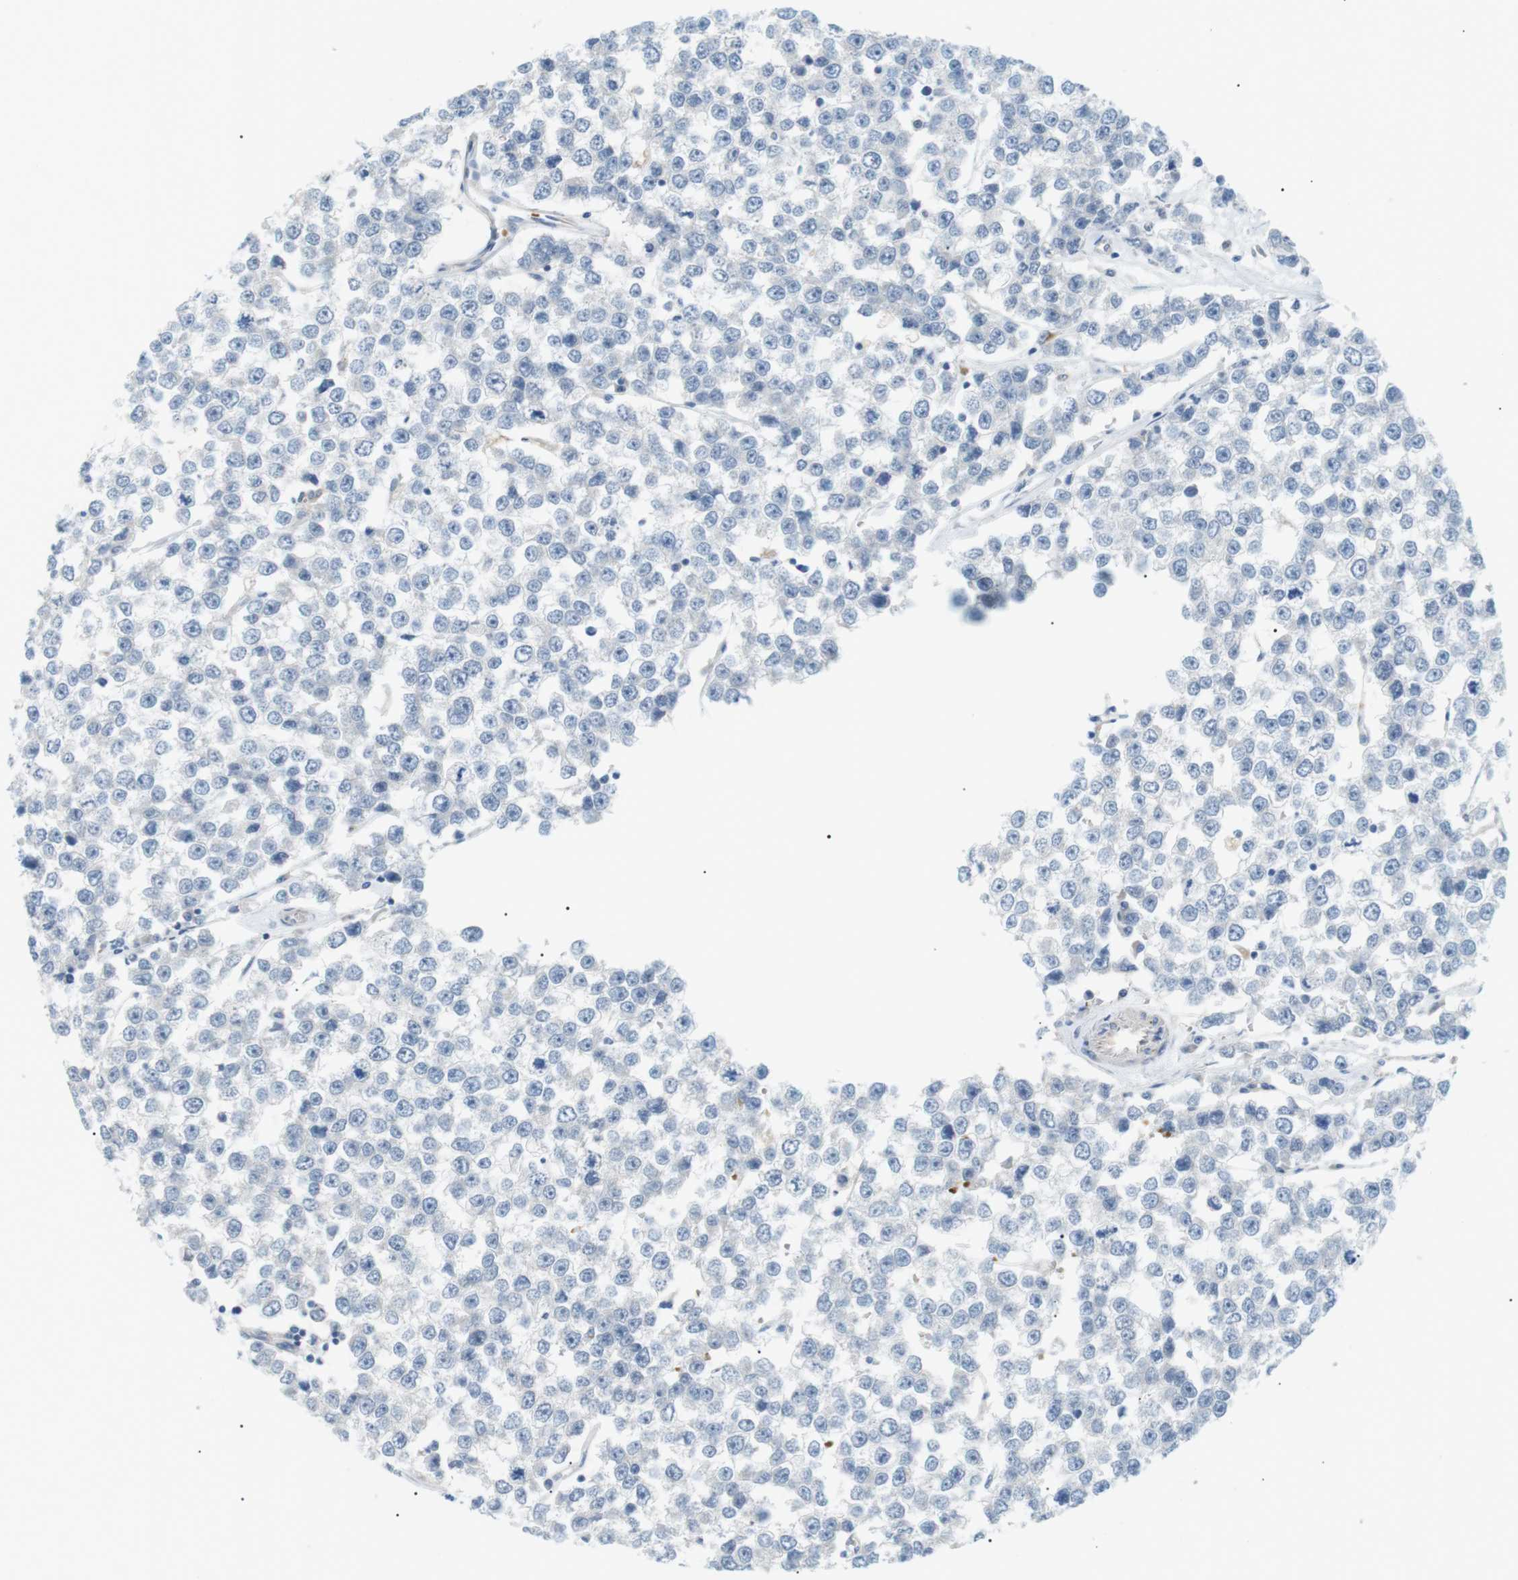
{"staining": {"intensity": "negative", "quantity": "none", "location": "none"}, "tissue": "testis cancer", "cell_type": "Tumor cells", "image_type": "cancer", "snomed": [{"axis": "morphology", "description": "Seminoma, NOS"}, {"axis": "morphology", "description": "Carcinoma, Embryonal, NOS"}, {"axis": "topography", "description": "Testis"}], "caption": "High power microscopy image of an immunohistochemistry micrograph of testis cancer (embryonal carcinoma), revealing no significant staining in tumor cells.", "gene": "B4GALNT2", "patient": {"sex": "male", "age": 52}}